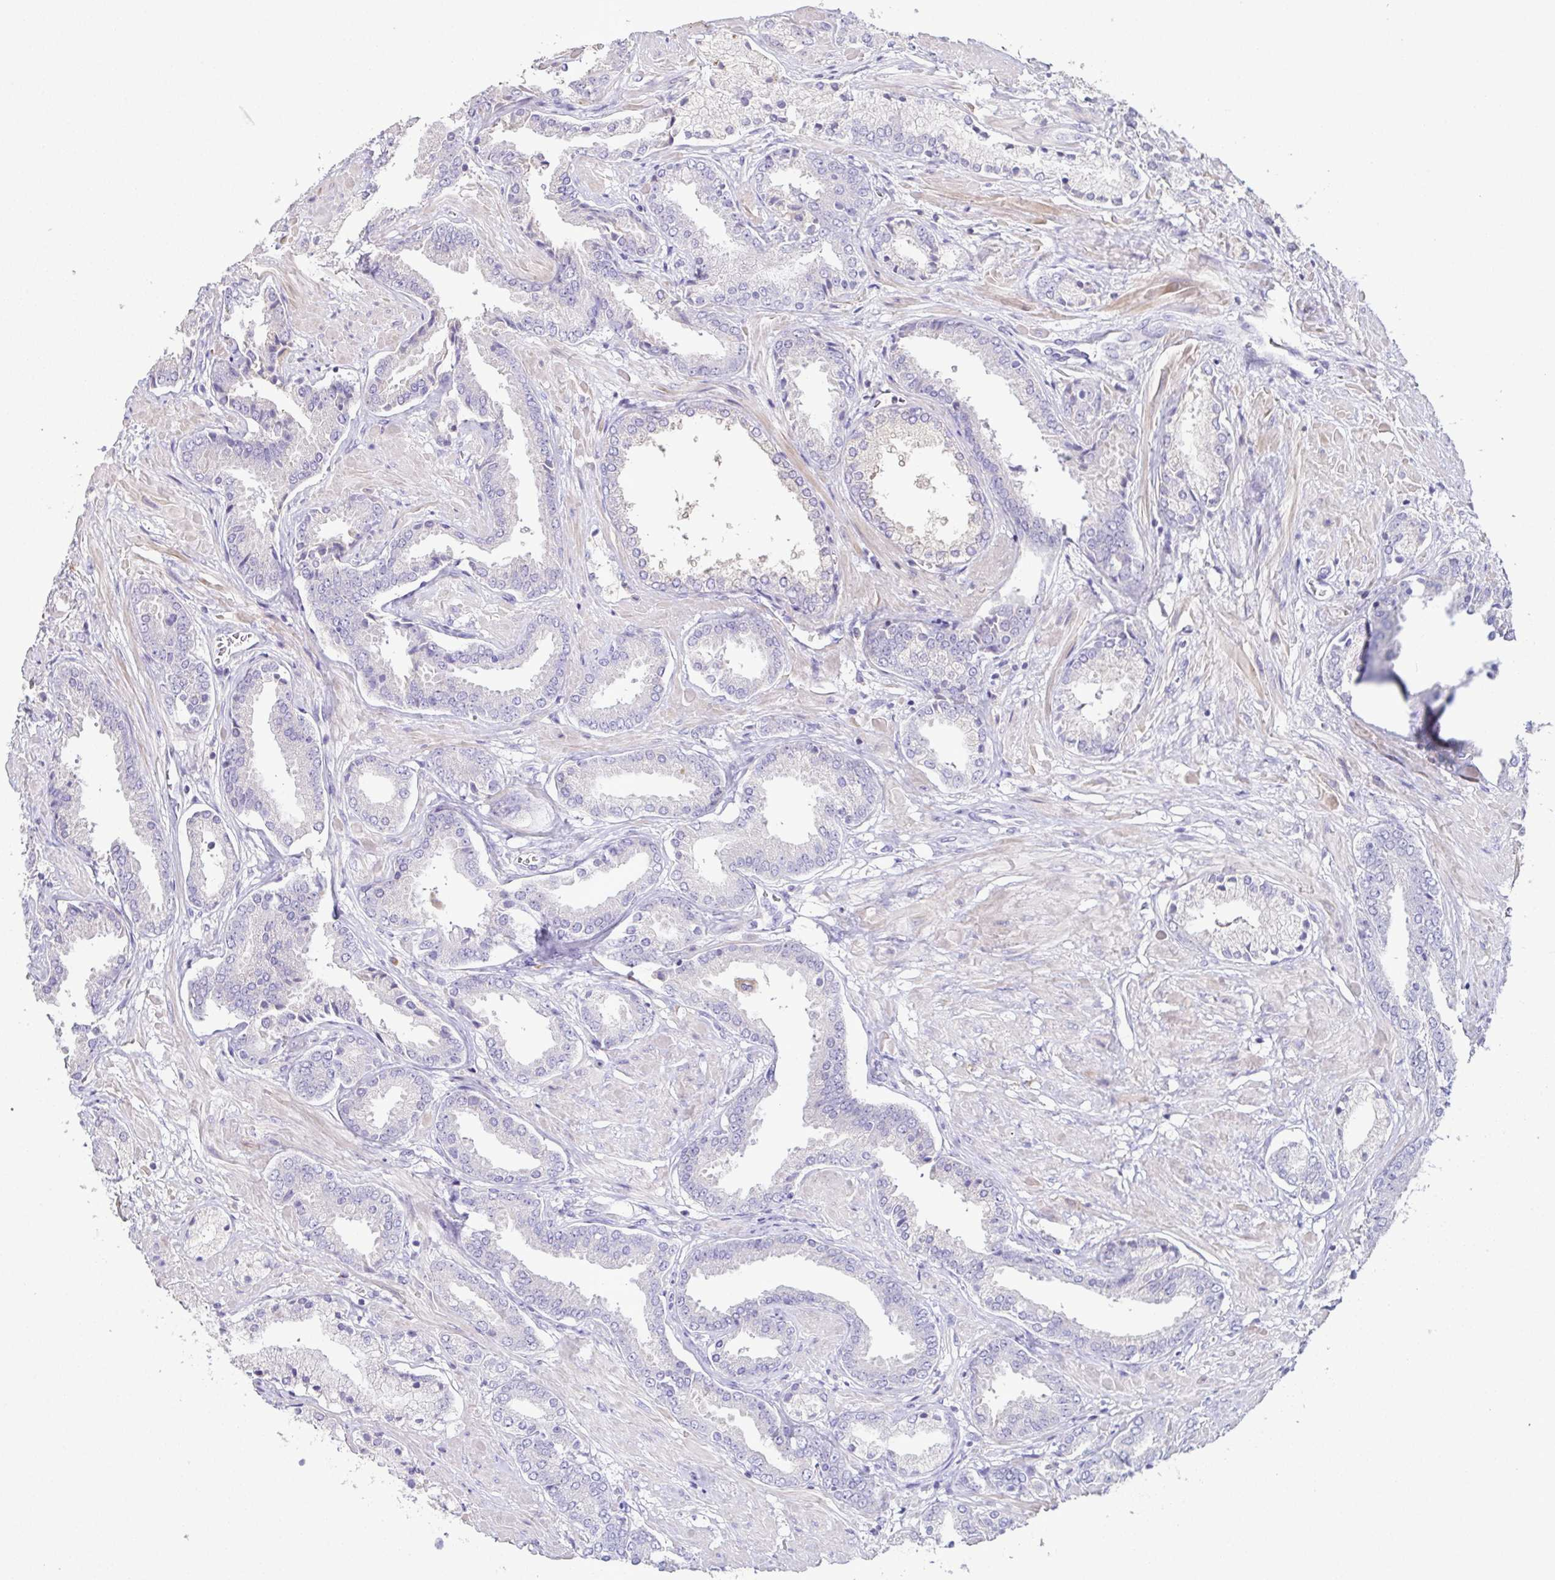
{"staining": {"intensity": "negative", "quantity": "none", "location": "none"}, "tissue": "prostate cancer", "cell_type": "Tumor cells", "image_type": "cancer", "snomed": [{"axis": "morphology", "description": "Adenocarcinoma, High grade"}, {"axis": "topography", "description": "Prostate"}], "caption": "Prostate cancer was stained to show a protein in brown. There is no significant positivity in tumor cells.", "gene": "MARCO", "patient": {"sex": "male", "age": 56}}